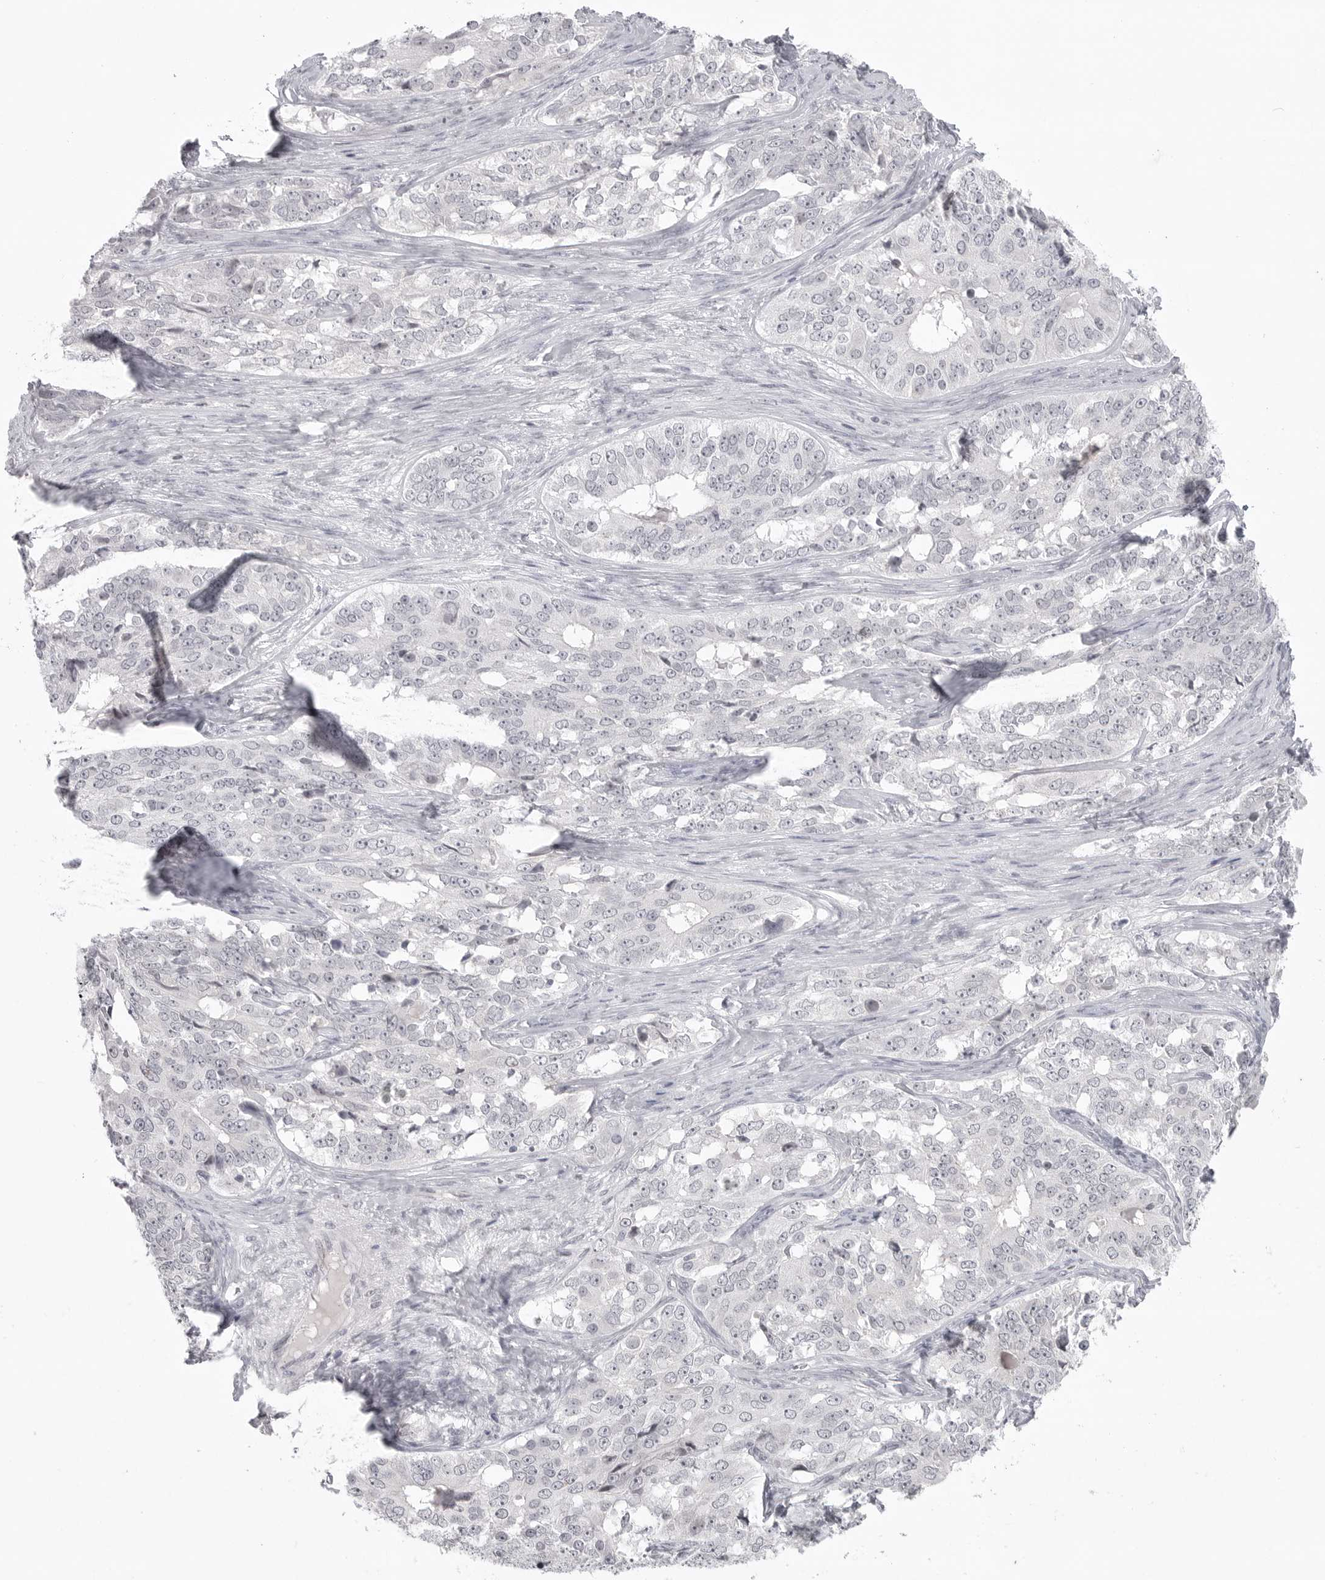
{"staining": {"intensity": "negative", "quantity": "none", "location": "none"}, "tissue": "ovarian cancer", "cell_type": "Tumor cells", "image_type": "cancer", "snomed": [{"axis": "morphology", "description": "Carcinoma, endometroid"}, {"axis": "topography", "description": "Ovary"}], "caption": "DAB immunohistochemical staining of ovarian cancer (endometroid carcinoma) demonstrates no significant positivity in tumor cells. The staining is performed using DAB brown chromogen with nuclei counter-stained in using hematoxylin.", "gene": "TCTN3", "patient": {"sex": "female", "age": 51}}